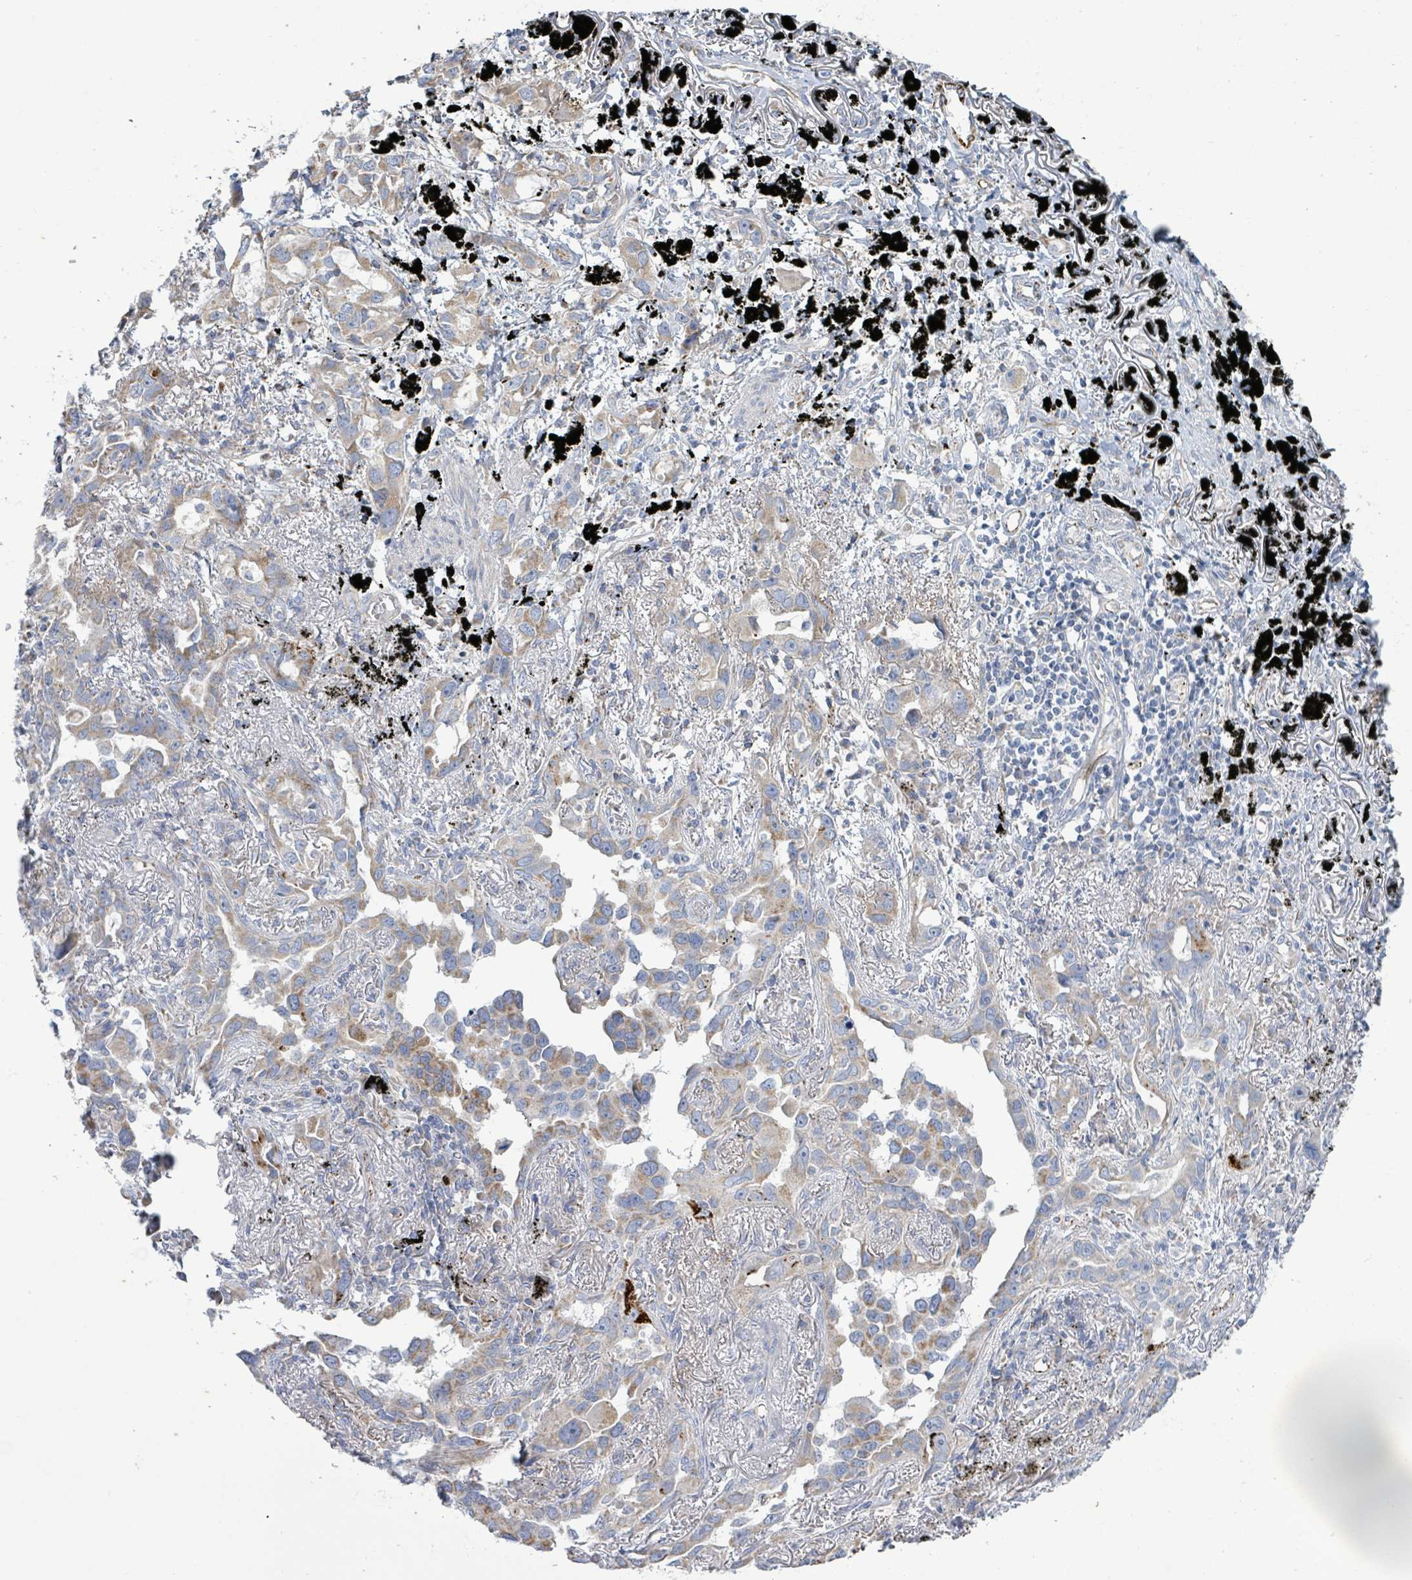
{"staining": {"intensity": "moderate", "quantity": ">75%", "location": "cytoplasmic/membranous"}, "tissue": "lung cancer", "cell_type": "Tumor cells", "image_type": "cancer", "snomed": [{"axis": "morphology", "description": "Adenocarcinoma, NOS"}, {"axis": "topography", "description": "Lung"}], "caption": "DAB immunohistochemical staining of lung cancer (adenocarcinoma) reveals moderate cytoplasmic/membranous protein staining in approximately >75% of tumor cells.", "gene": "ALG12", "patient": {"sex": "male", "age": 67}}